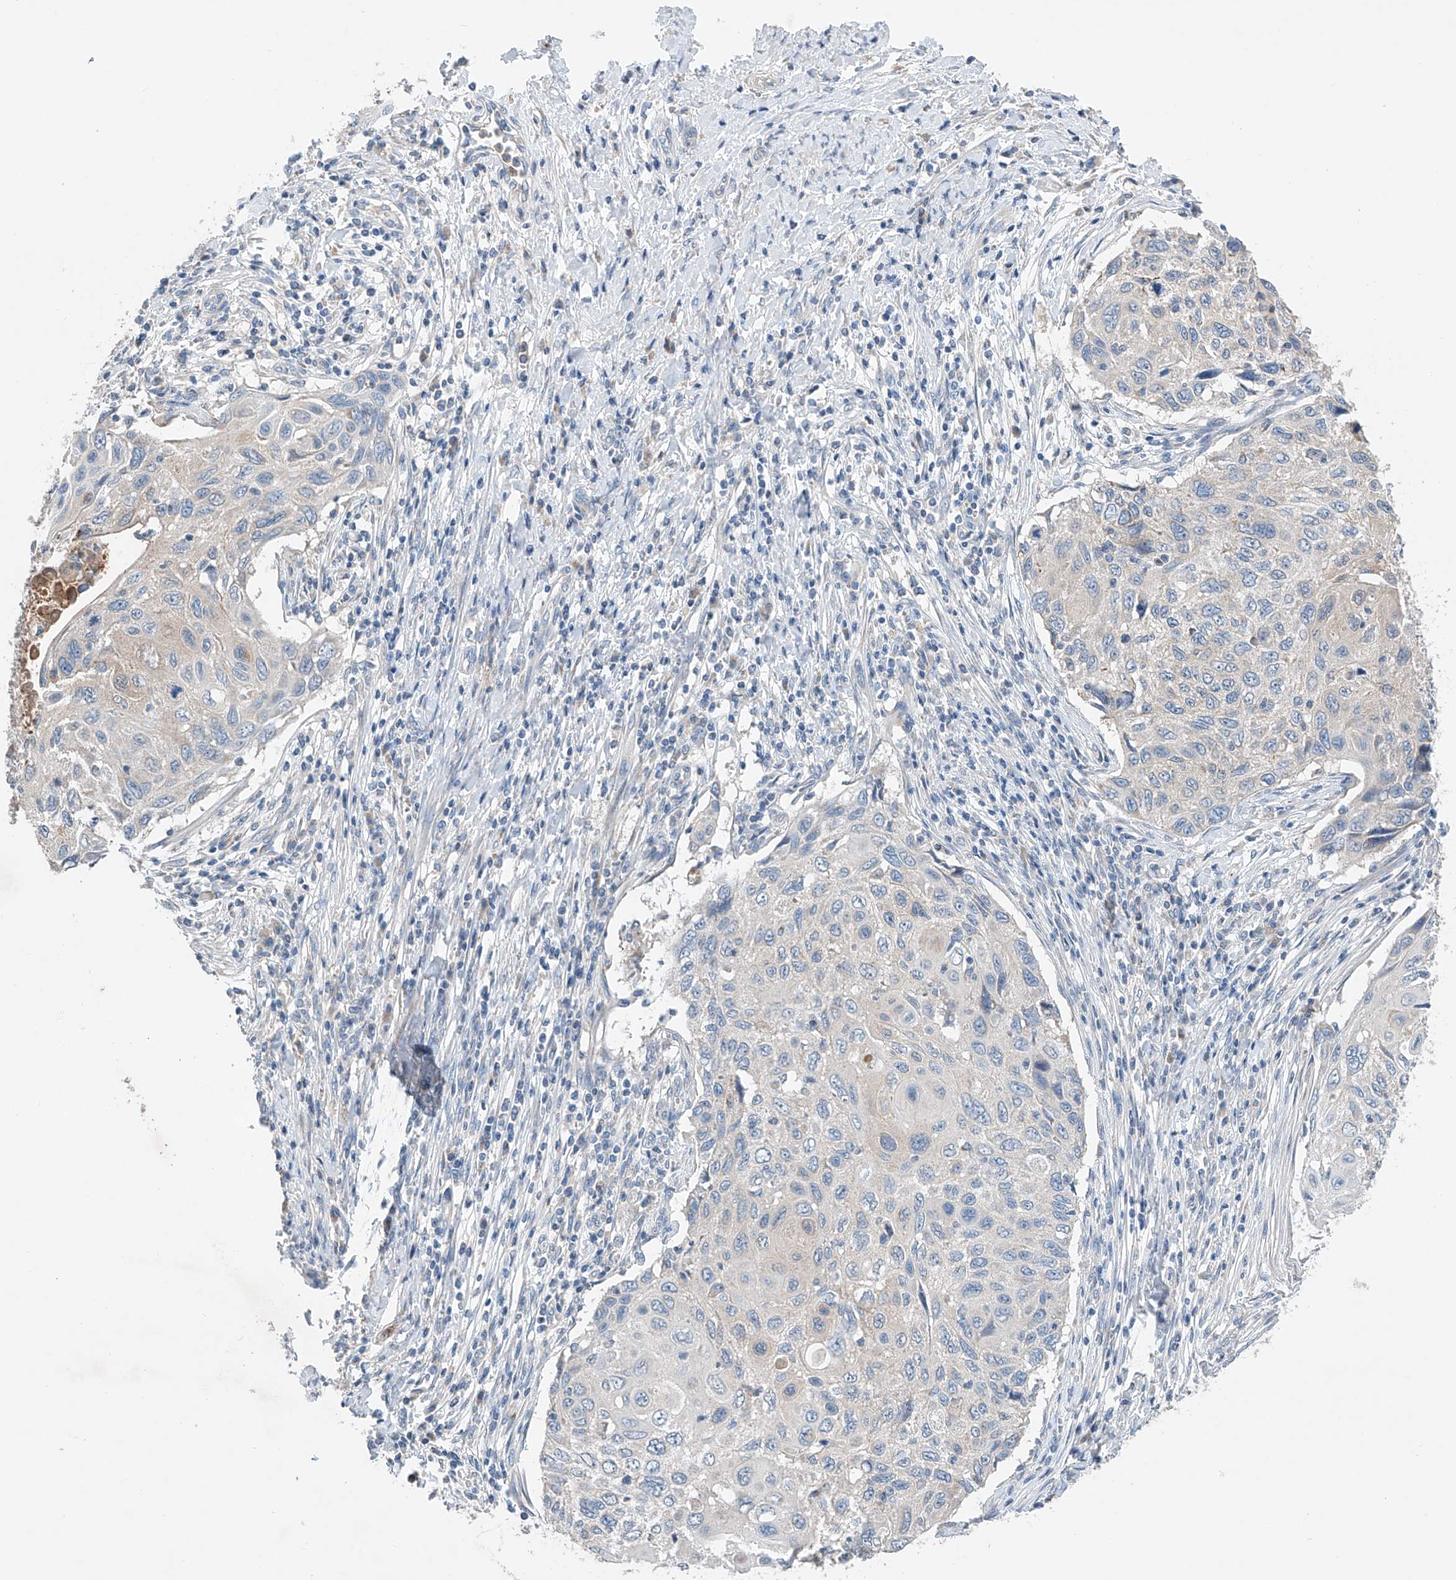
{"staining": {"intensity": "negative", "quantity": "none", "location": "none"}, "tissue": "cervical cancer", "cell_type": "Tumor cells", "image_type": "cancer", "snomed": [{"axis": "morphology", "description": "Squamous cell carcinoma, NOS"}, {"axis": "topography", "description": "Cervix"}], "caption": "An immunohistochemistry (IHC) micrograph of cervical squamous cell carcinoma is shown. There is no staining in tumor cells of cervical squamous cell carcinoma.", "gene": "GPC4", "patient": {"sex": "female", "age": 70}}